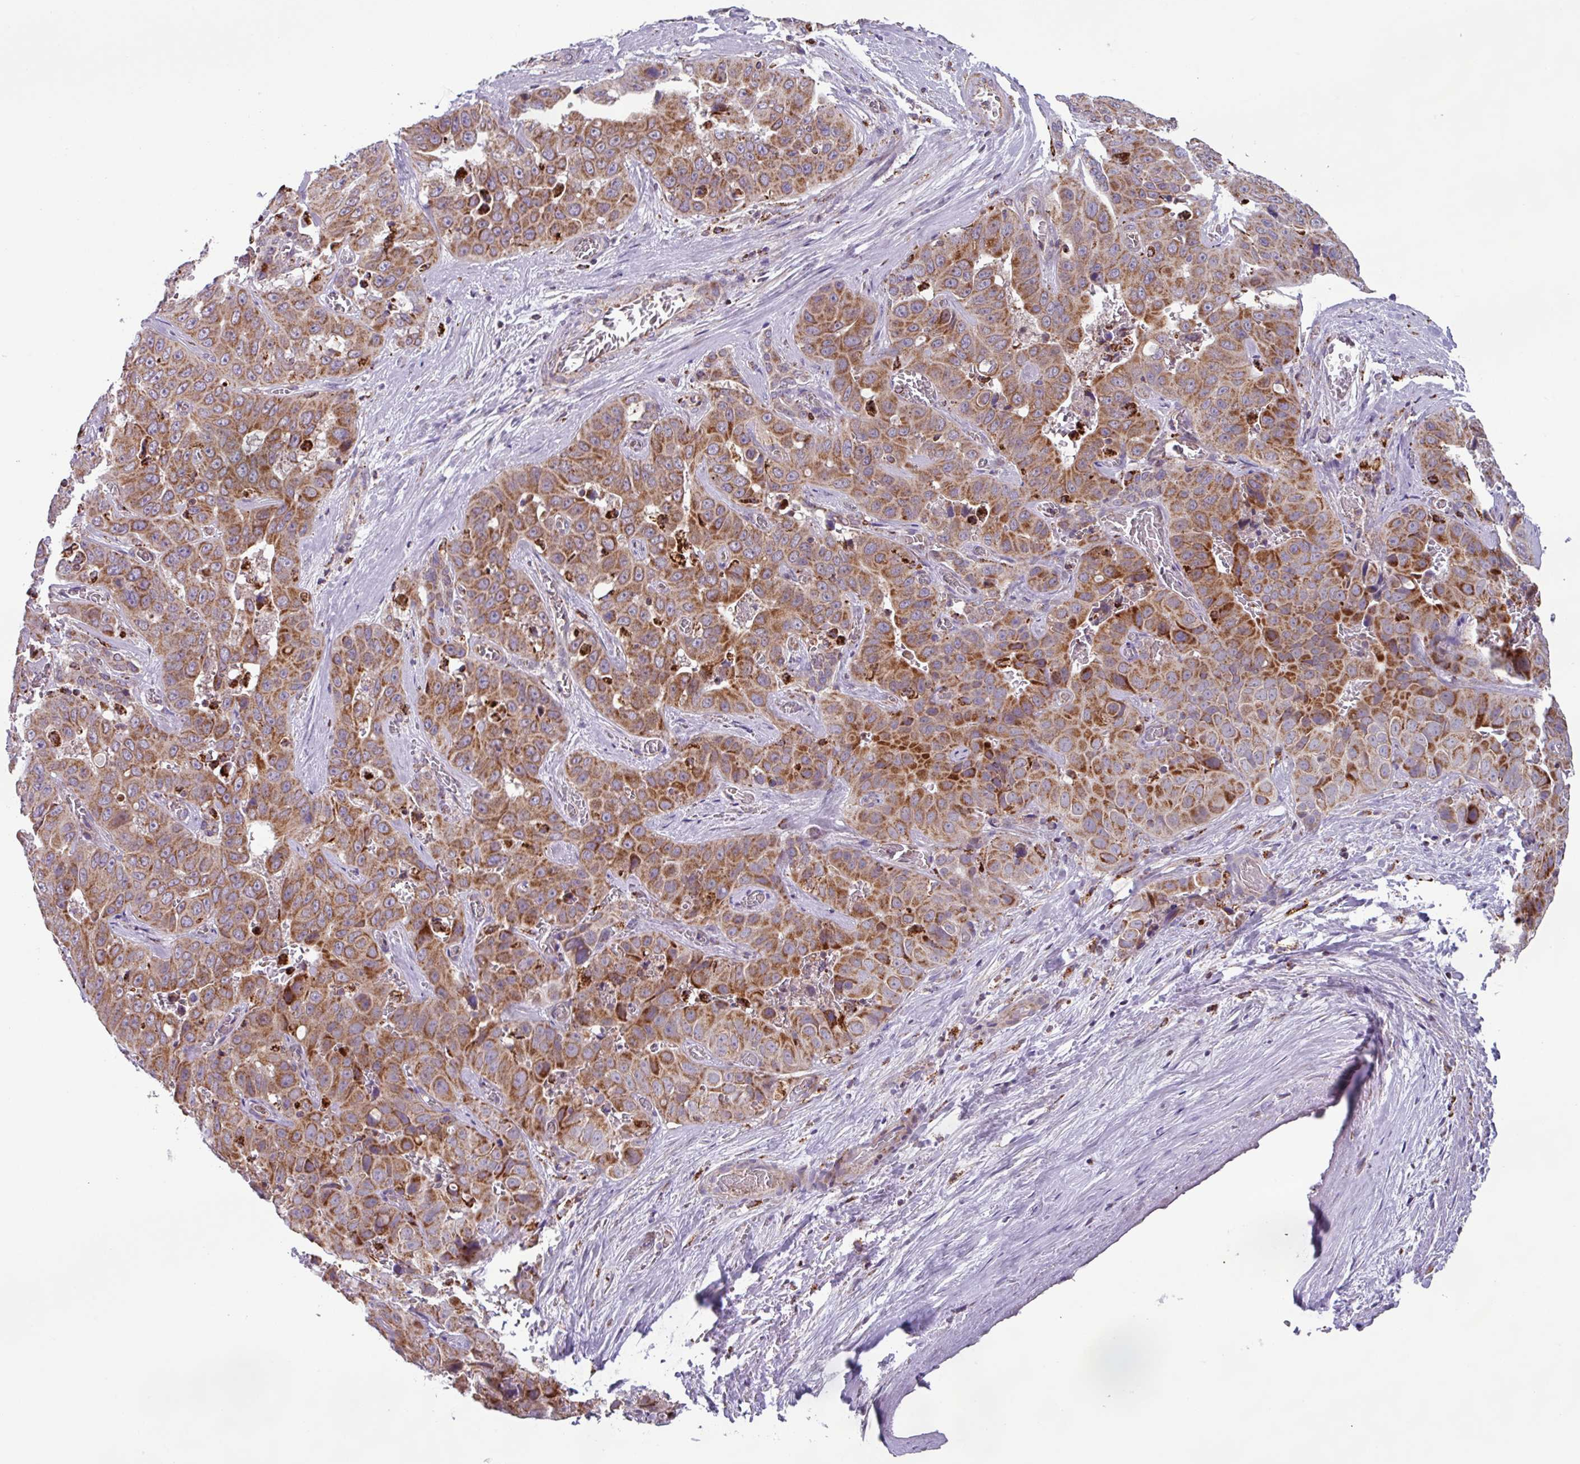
{"staining": {"intensity": "moderate", "quantity": ">75%", "location": "cytoplasmic/membranous"}, "tissue": "liver cancer", "cell_type": "Tumor cells", "image_type": "cancer", "snomed": [{"axis": "morphology", "description": "Cholangiocarcinoma"}, {"axis": "topography", "description": "Liver"}], "caption": "The micrograph exhibits immunohistochemical staining of liver cancer. There is moderate cytoplasmic/membranous staining is identified in approximately >75% of tumor cells. The protein of interest is stained brown, and the nuclei are stained in blue (DAB (3,3'-diaminobenzidine) IHC with brightfield microscopy, high magnification).", "gene": "AKIRIN1", "patient": {"sex": "female", "age": 52}}